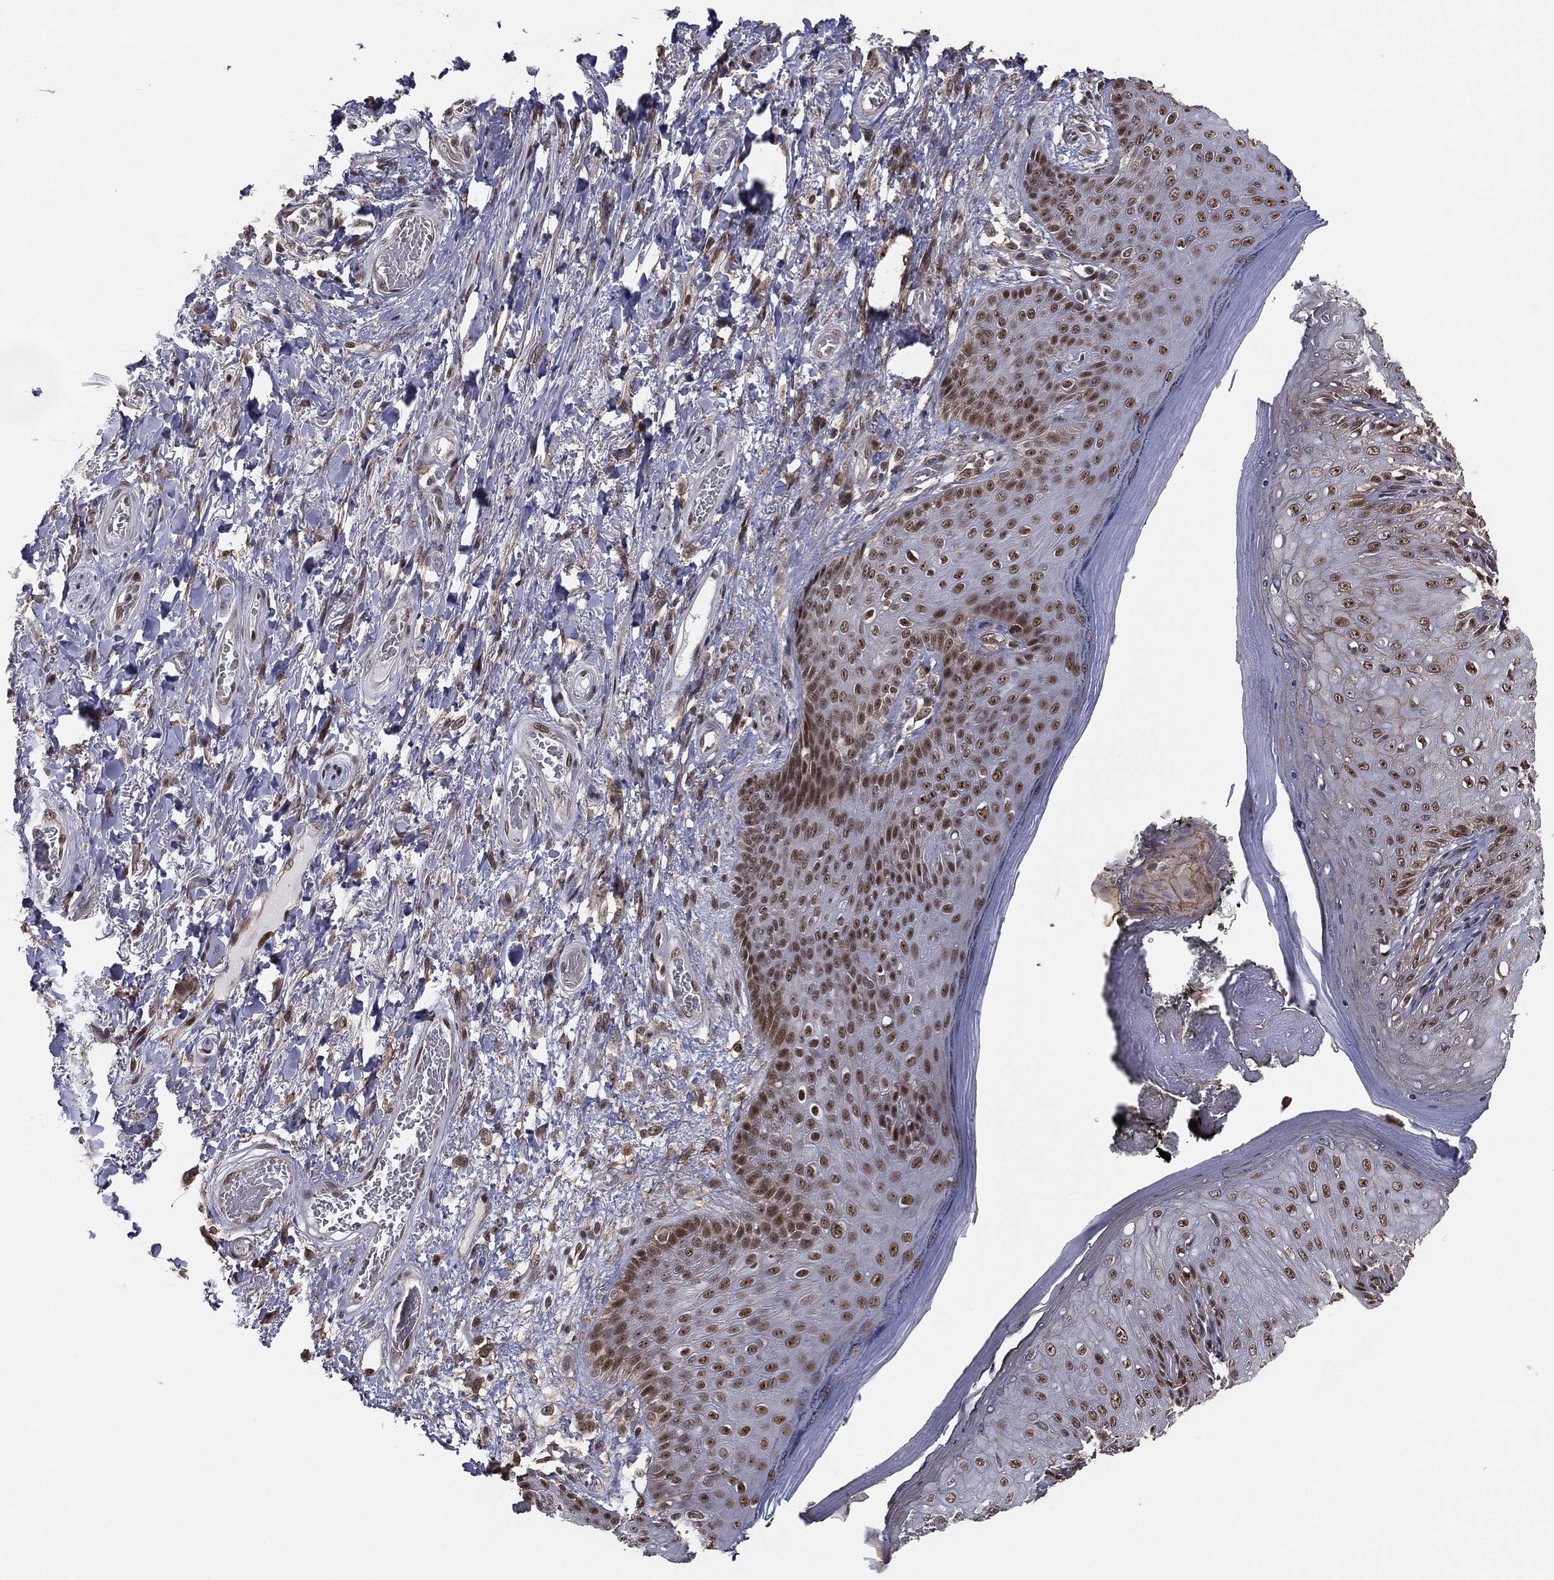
{"staining": {"intensity": "strong", "quantity": "25%-75%", "location": "nuclear"}, "tissue": "skin", "cell_type": "Epidermal cells", "image_type": "normal", "snomed": [{"axis": "morphology", "description": "Normal tissue, NOS"}, {"axis": "morphology", "description": "Adenocarcinoma, NOS"}, {"axis": "topography", "description": "Rectum"}, {"axis": "topography", "description": "Anal"}], "caption": "A high-resolution image shows IHC staining of normal skin, which displays strong nuclear expression in about 25%-75% of epidermal cells.", "gene": "GPALPP1", "patient": {"sex": "female", "age": 68}}